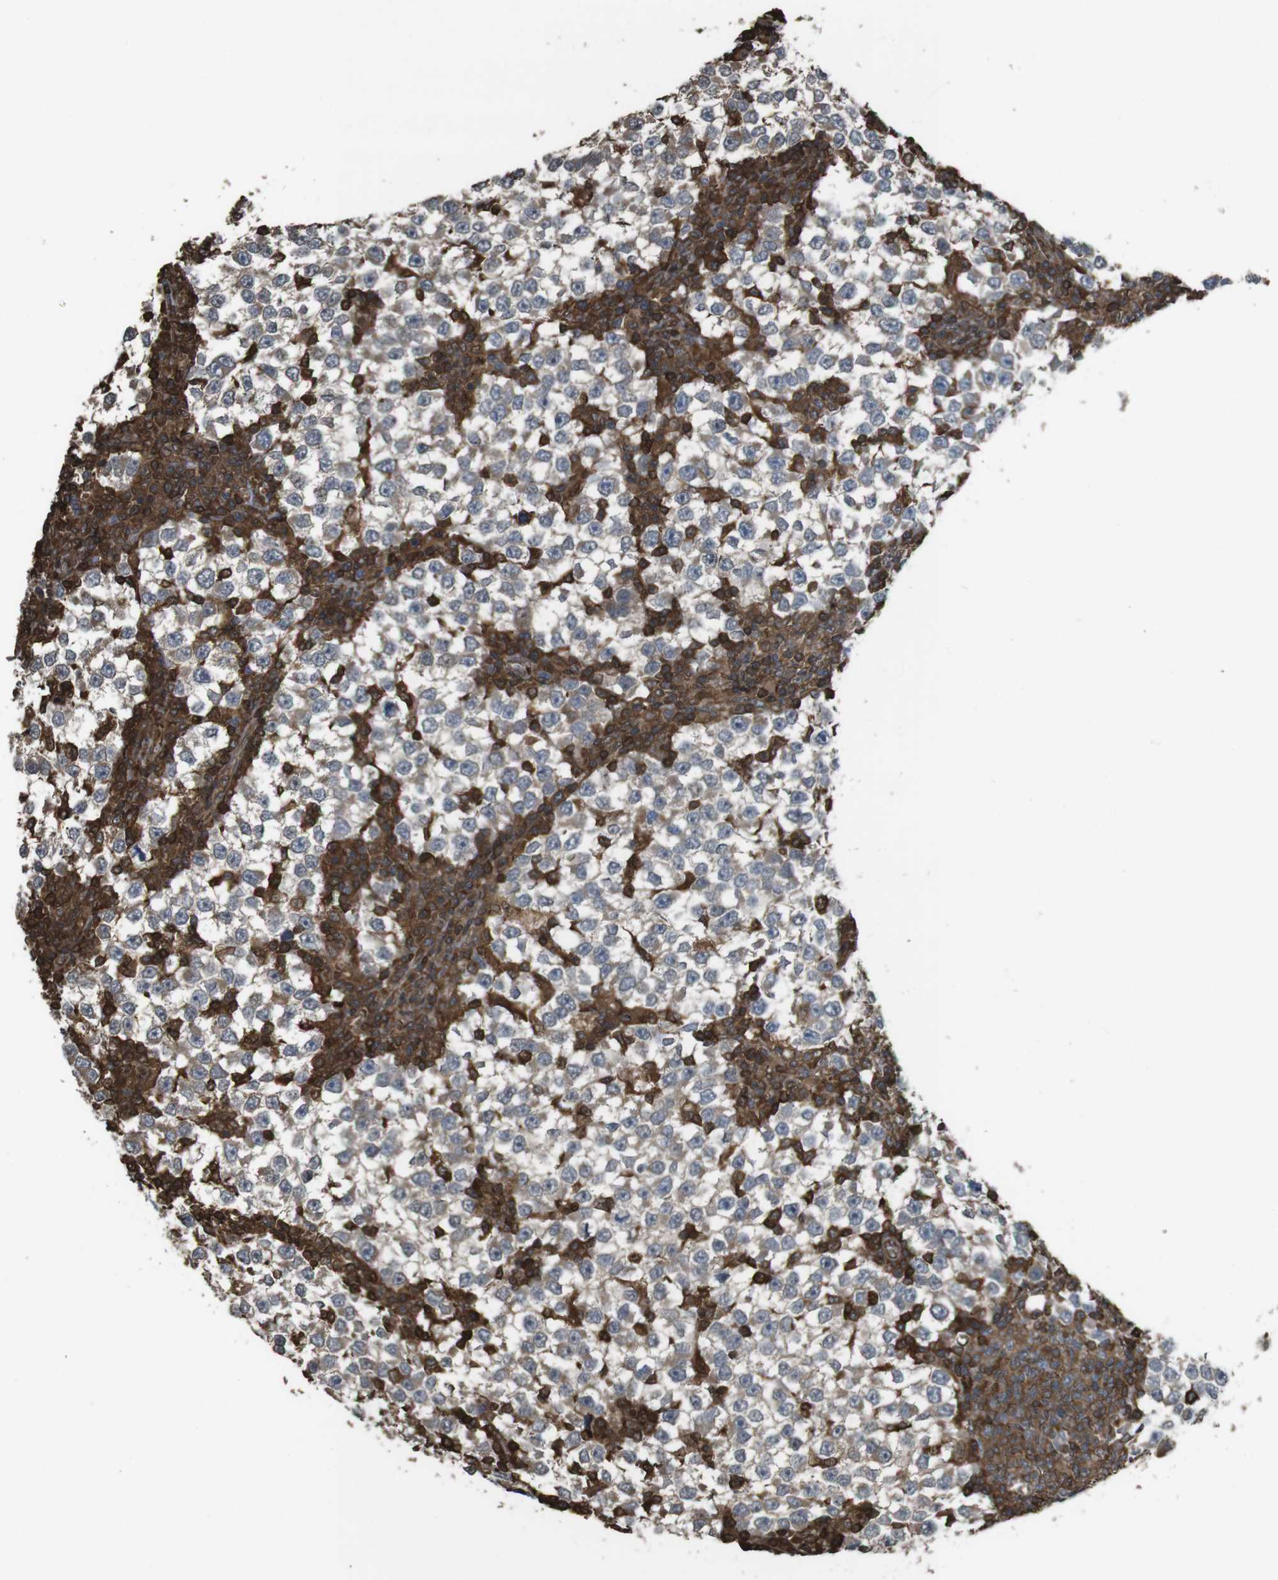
{"staining": {"intensity": "weak", "quantity": ">75%", "location": "cytoplasmic/membranous"}, "tissue": "testis cancer", "cell_type": "Tumor cells", "image_type": "cancer", "snomed": [{"axis": "morphology", "description": "Seminoma, NOS"}, {"axis": "topography", "description": "Testis"}], "caption": "IHC of testis cancer shows low levels of weak cytoplasmic/membranous expression in approximately >75% of tumor cells.", "gene": "ARHGDIA", "patient": {"sex": "male", "age": 65}}